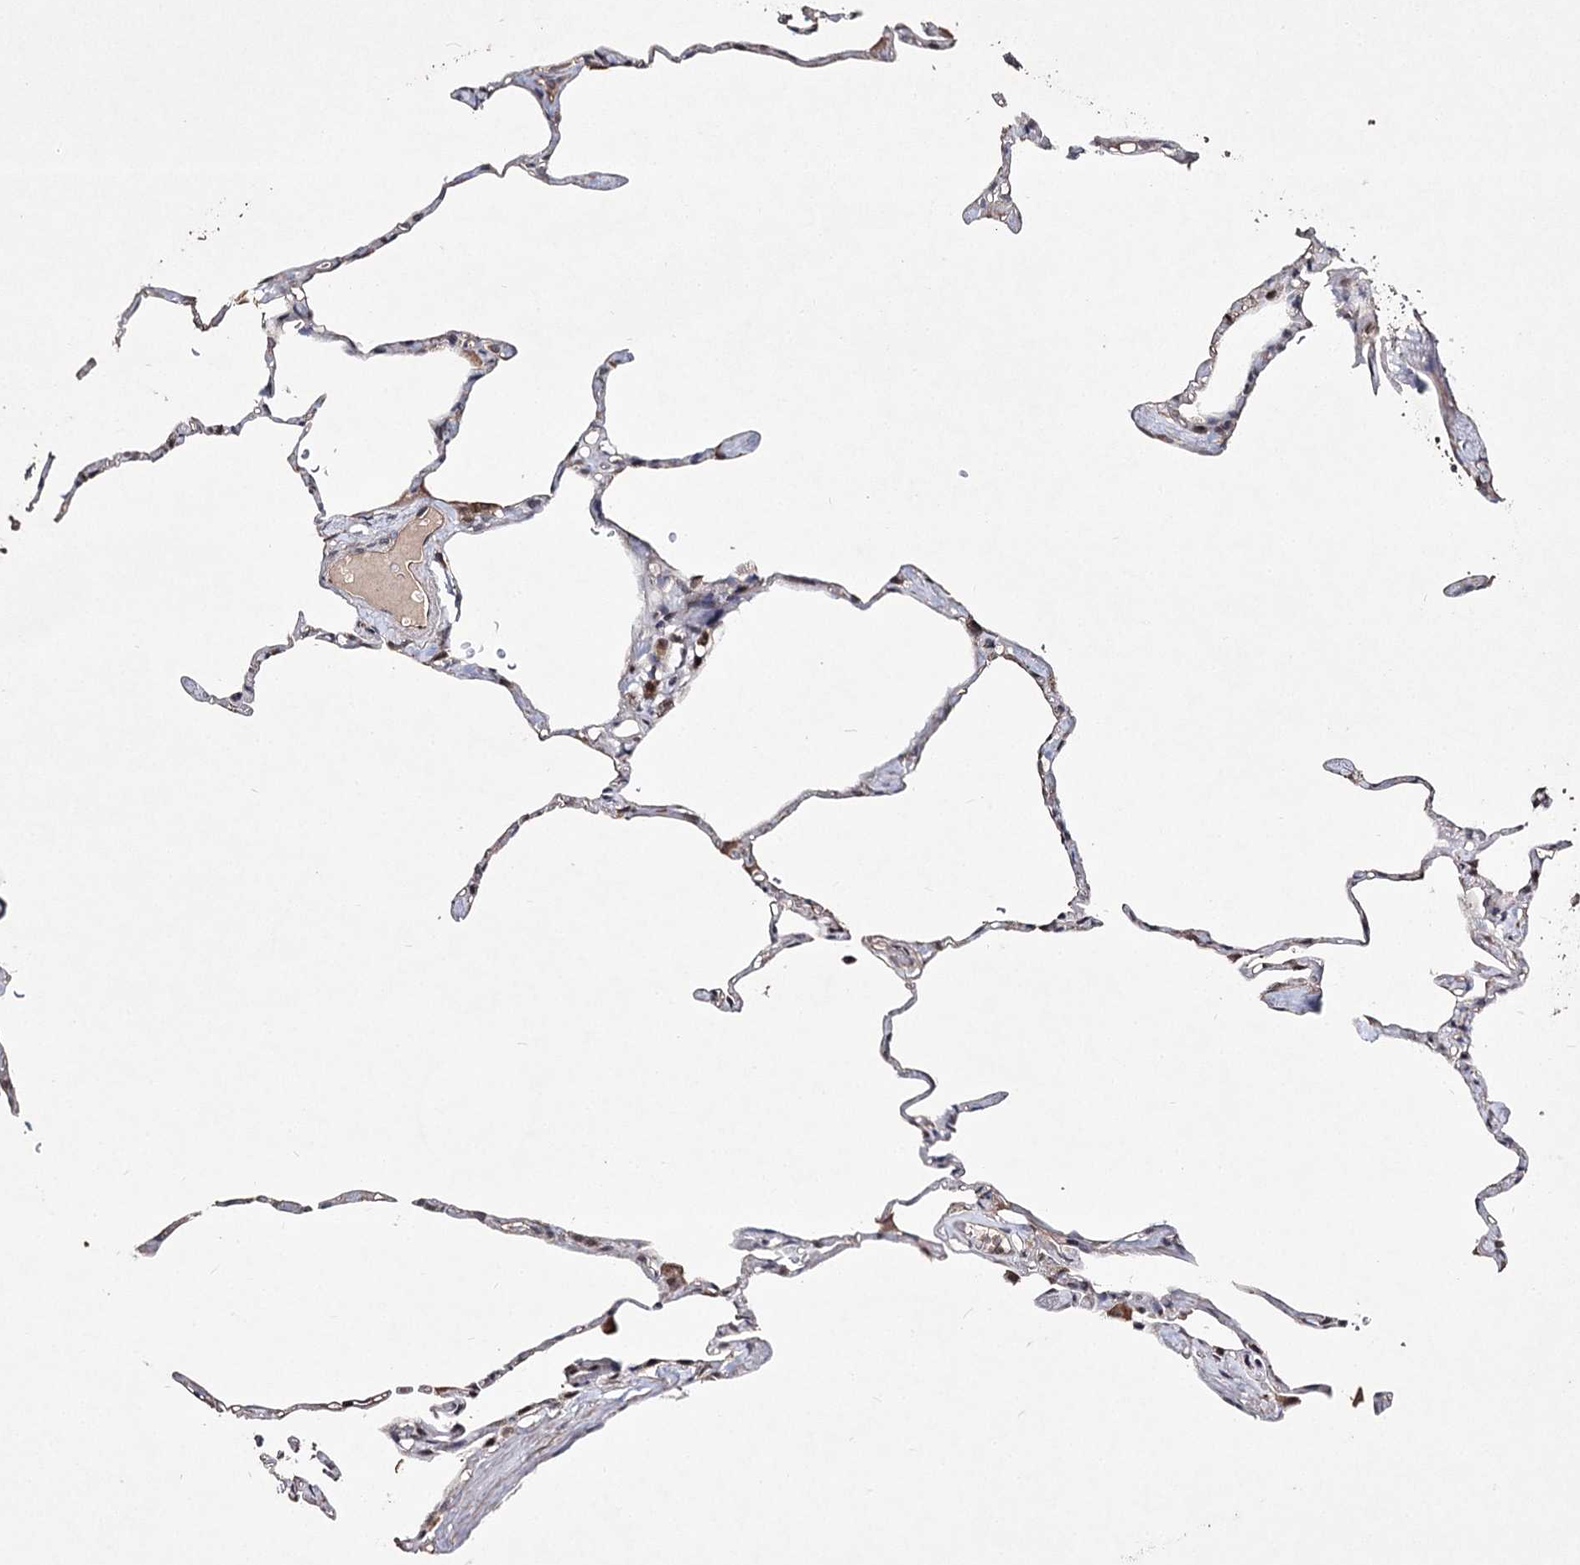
{"staining": {"intensity": "negative", "quantity": "none", "location": "none"}, "tissue": "lung", "cell_type": "Alveolar cells", "image_type": "normal", "snomed": [{"axis": "morphology", "description": "Normal tissue, NOS"}, {"axis": "topography", "description": "Lung"}], "caption": "Immunohistochemistry of unremarkable human lung shows no staining in alveolar cells.", "gene": "NOPCHAP1", "patient": {"sex": "male", "age": 65}}